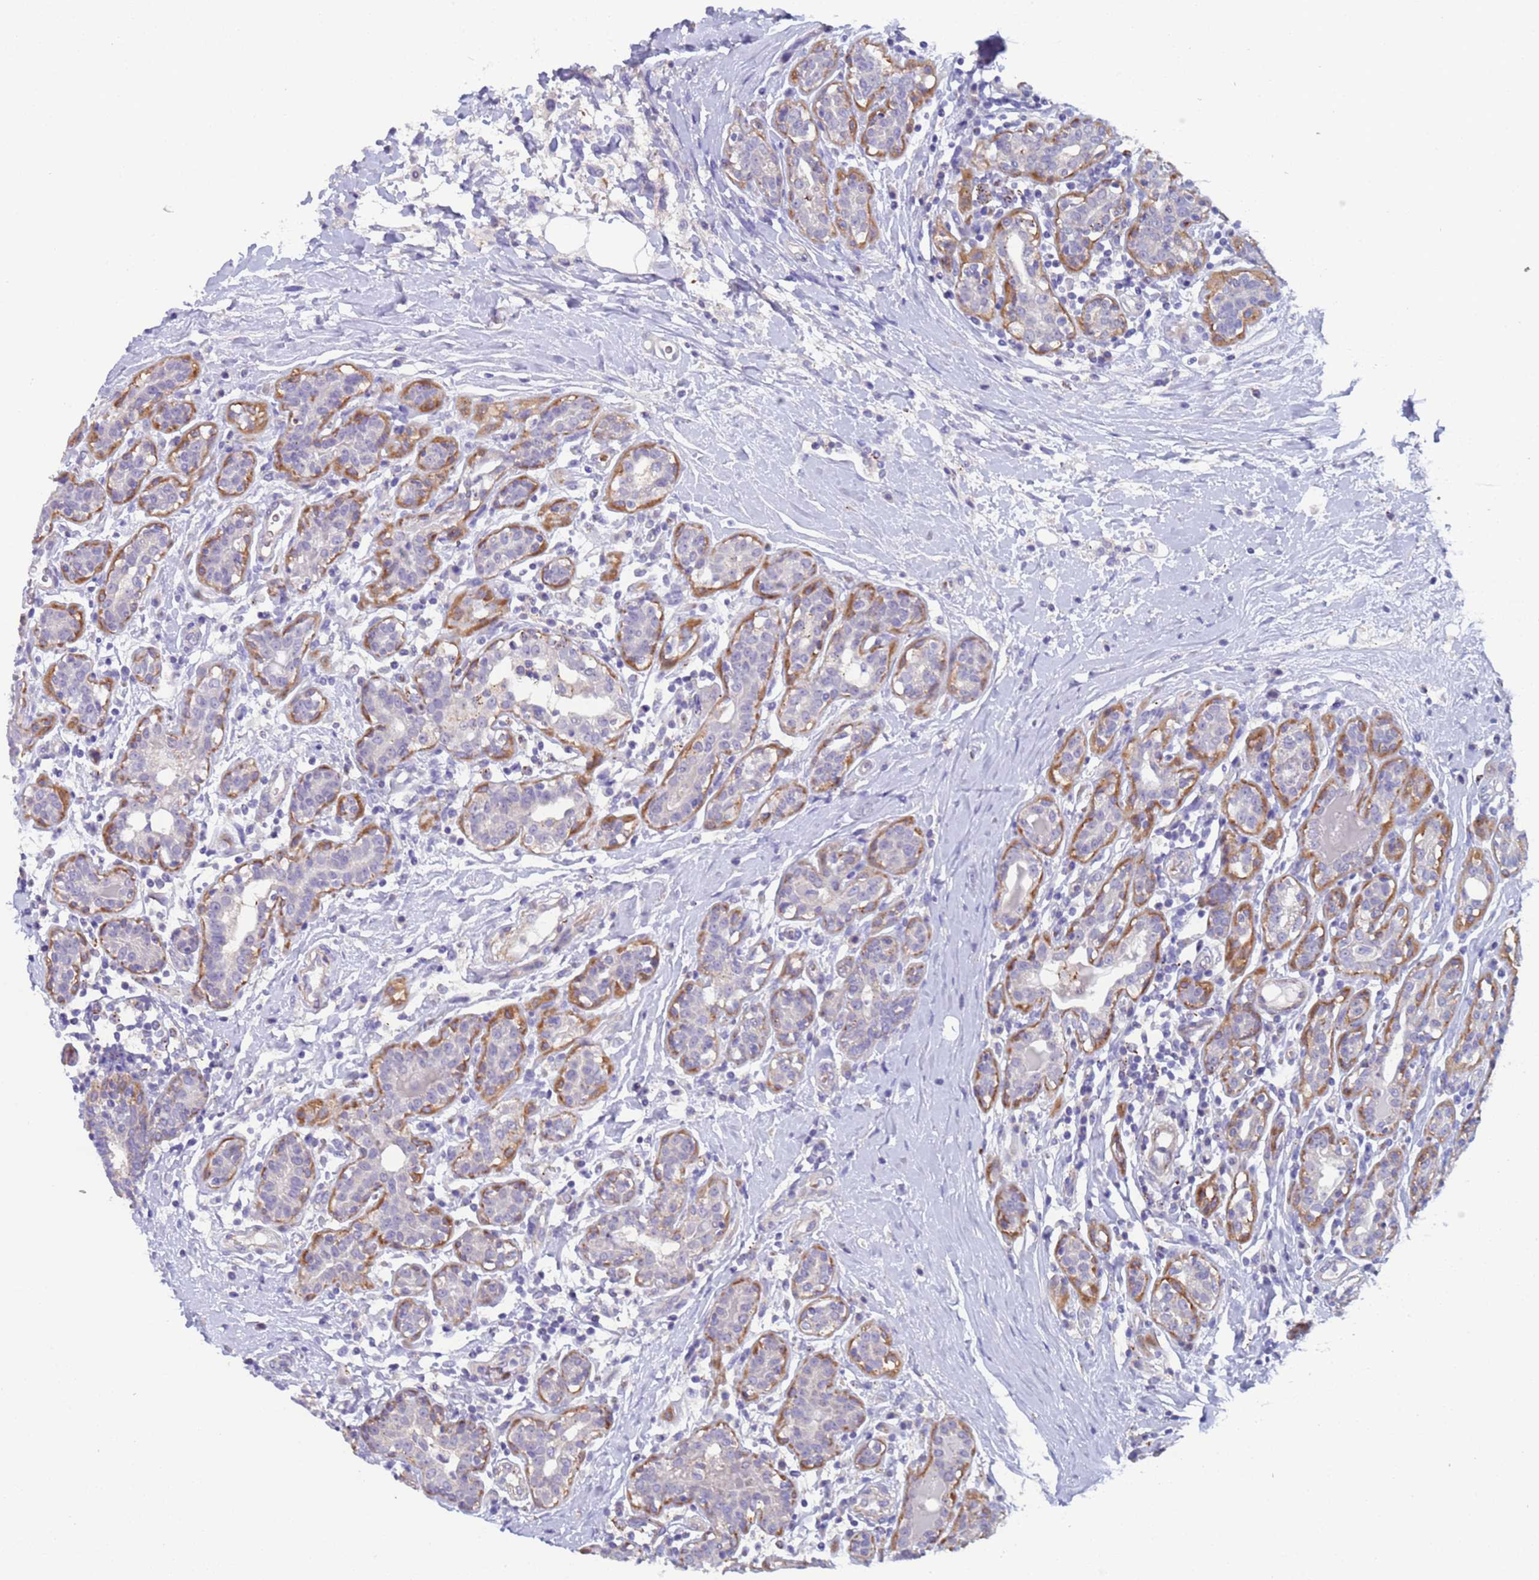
{"staining": {"intensity": "negative", "quantity": "none", "location": "none"}, "tissue": "breast cancer", "cell_type": "Tumor cells", "image_type": "cancer", "snomed": [{"axis": "morphology", "description": "Duct carcinoma"}, {"axis": "topography", "description": "Breast"}], "caption": "Protein analysis of intraductal carcinoma (breast) demonstrates no significant staining in tumor cells.", "gene": "KBTBD3", "patient": {"sex": "female", "age": 40}}